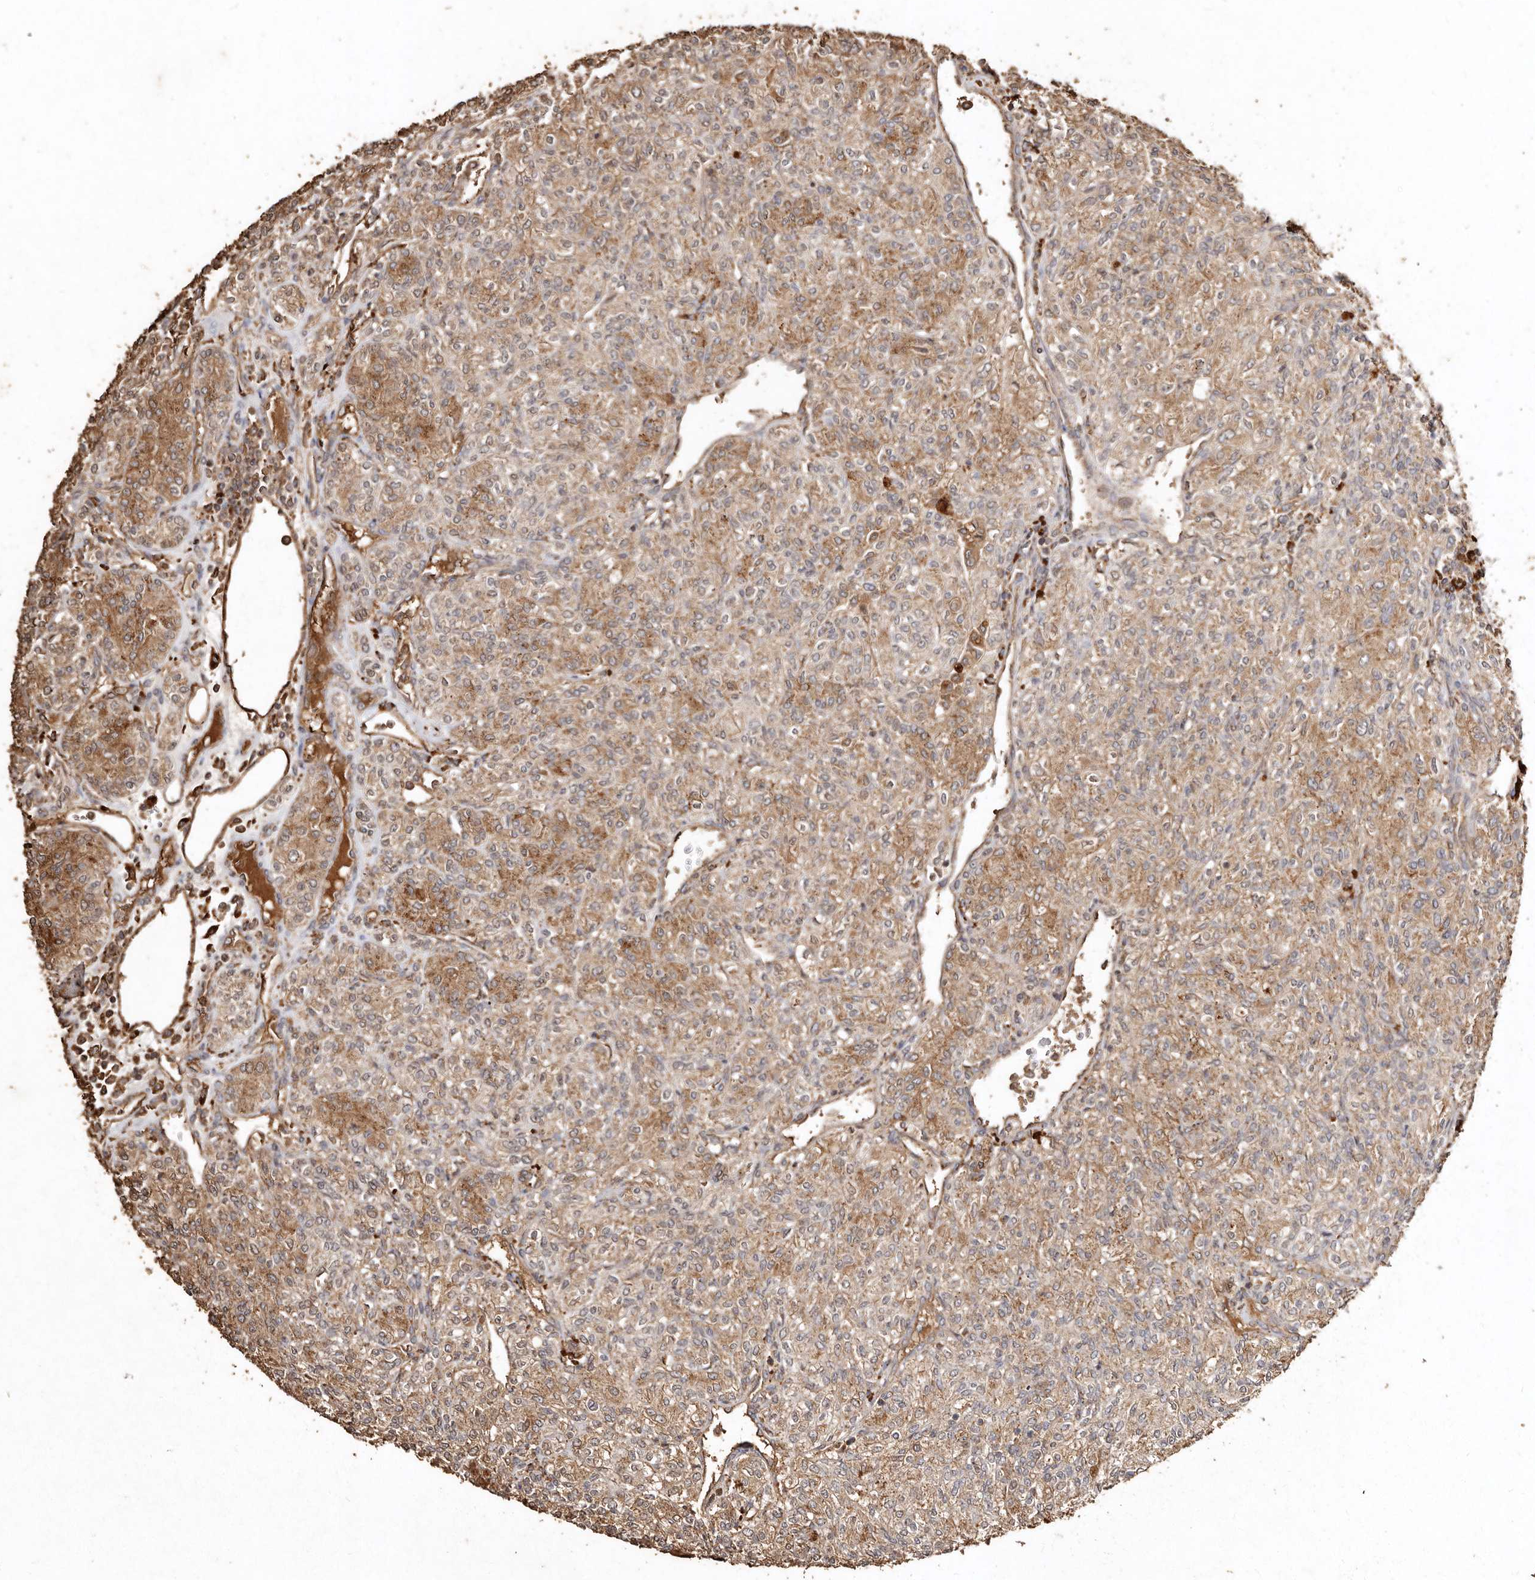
{"staining": {"intensity": "moderate", "quantity": ">75%", "location": "cytoplasmic/membranous"}, "tissue": "renal cancer", "cell_type": "Tumor cells", "image_type": "cancer", "snomed": [{"axis": "morphology", "description": "Adenocarcinoma, NOS"}, {"axis": "topography", "description": "Kidney"}], "caption": "Immunohistochemistry photomicrograph of neoplastic tissue: renal adenocarcinoma stained using immunohistochemistry exhibits medium levels of moderate protein expression localized specifically in the cytoplasmic/membranous of tumor cells, appearing as a cytoplasmic/membranous brown color.", "gene": "FARS2", "patient": {"sex": "male", "age": 77}}